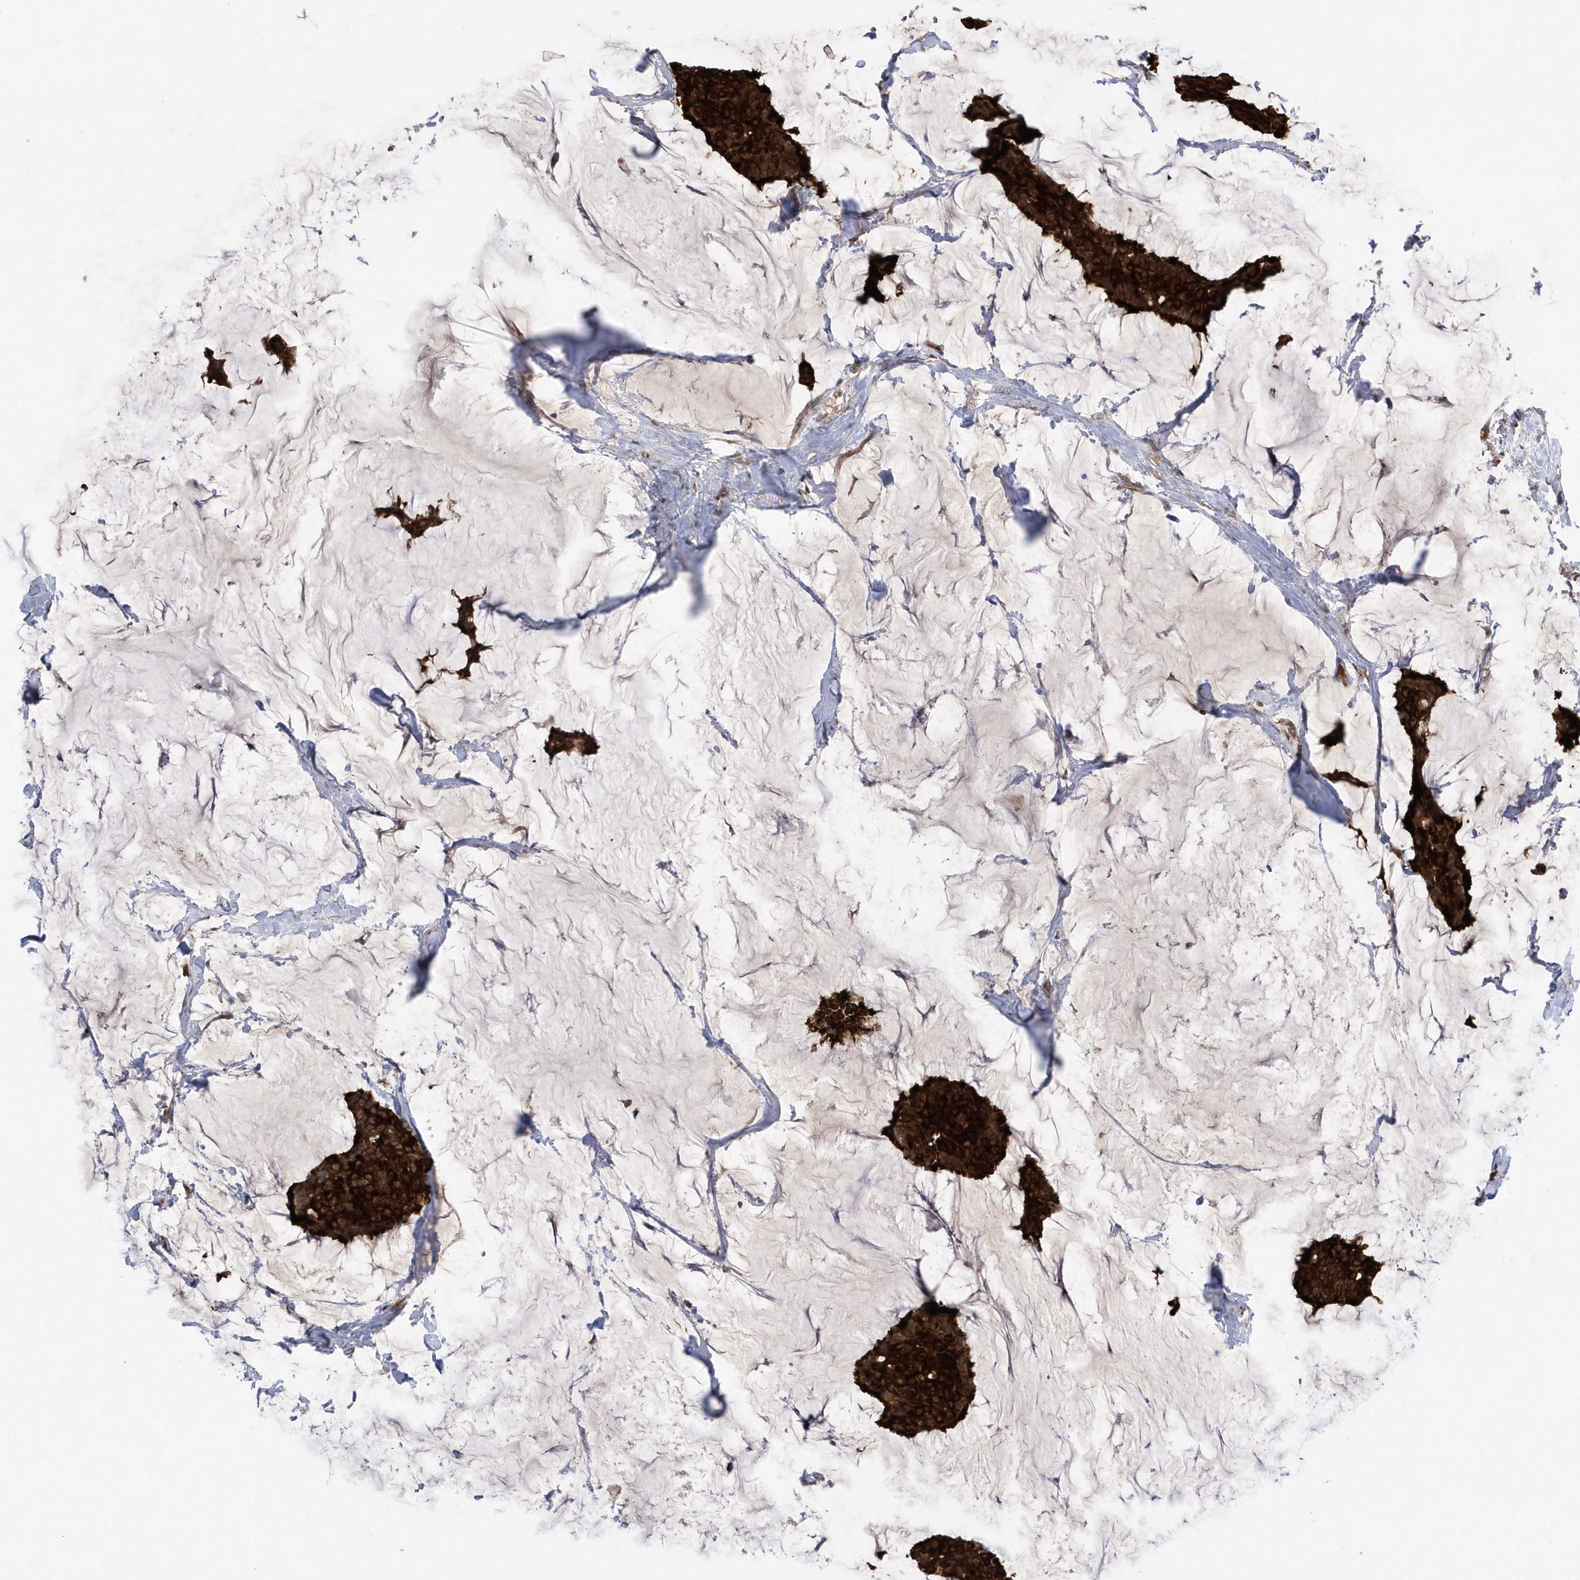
{"staining": {"intensity": "strong", "quantity": ">75%", "location": "cytoplasmic/membranous"}, "tissue": "breast cancer", "cell_type": "Tumor cells", "image_type": "cancer", "snomed": [{"axis": "morphology", "description": "Duct carcinoma"}, {"axis": "topography", "description": "Breast"}], "caption": "Immunohistochemistry (IHC) (DAB (3,3'-diaminobenzidine)) staining of breast cancer demonstrates strong cytoplasmic/membranous protein expression in approximately >75% of tumor cells.", "gene": "PAICS", "patient": {"sex": "female", "age": 93}}